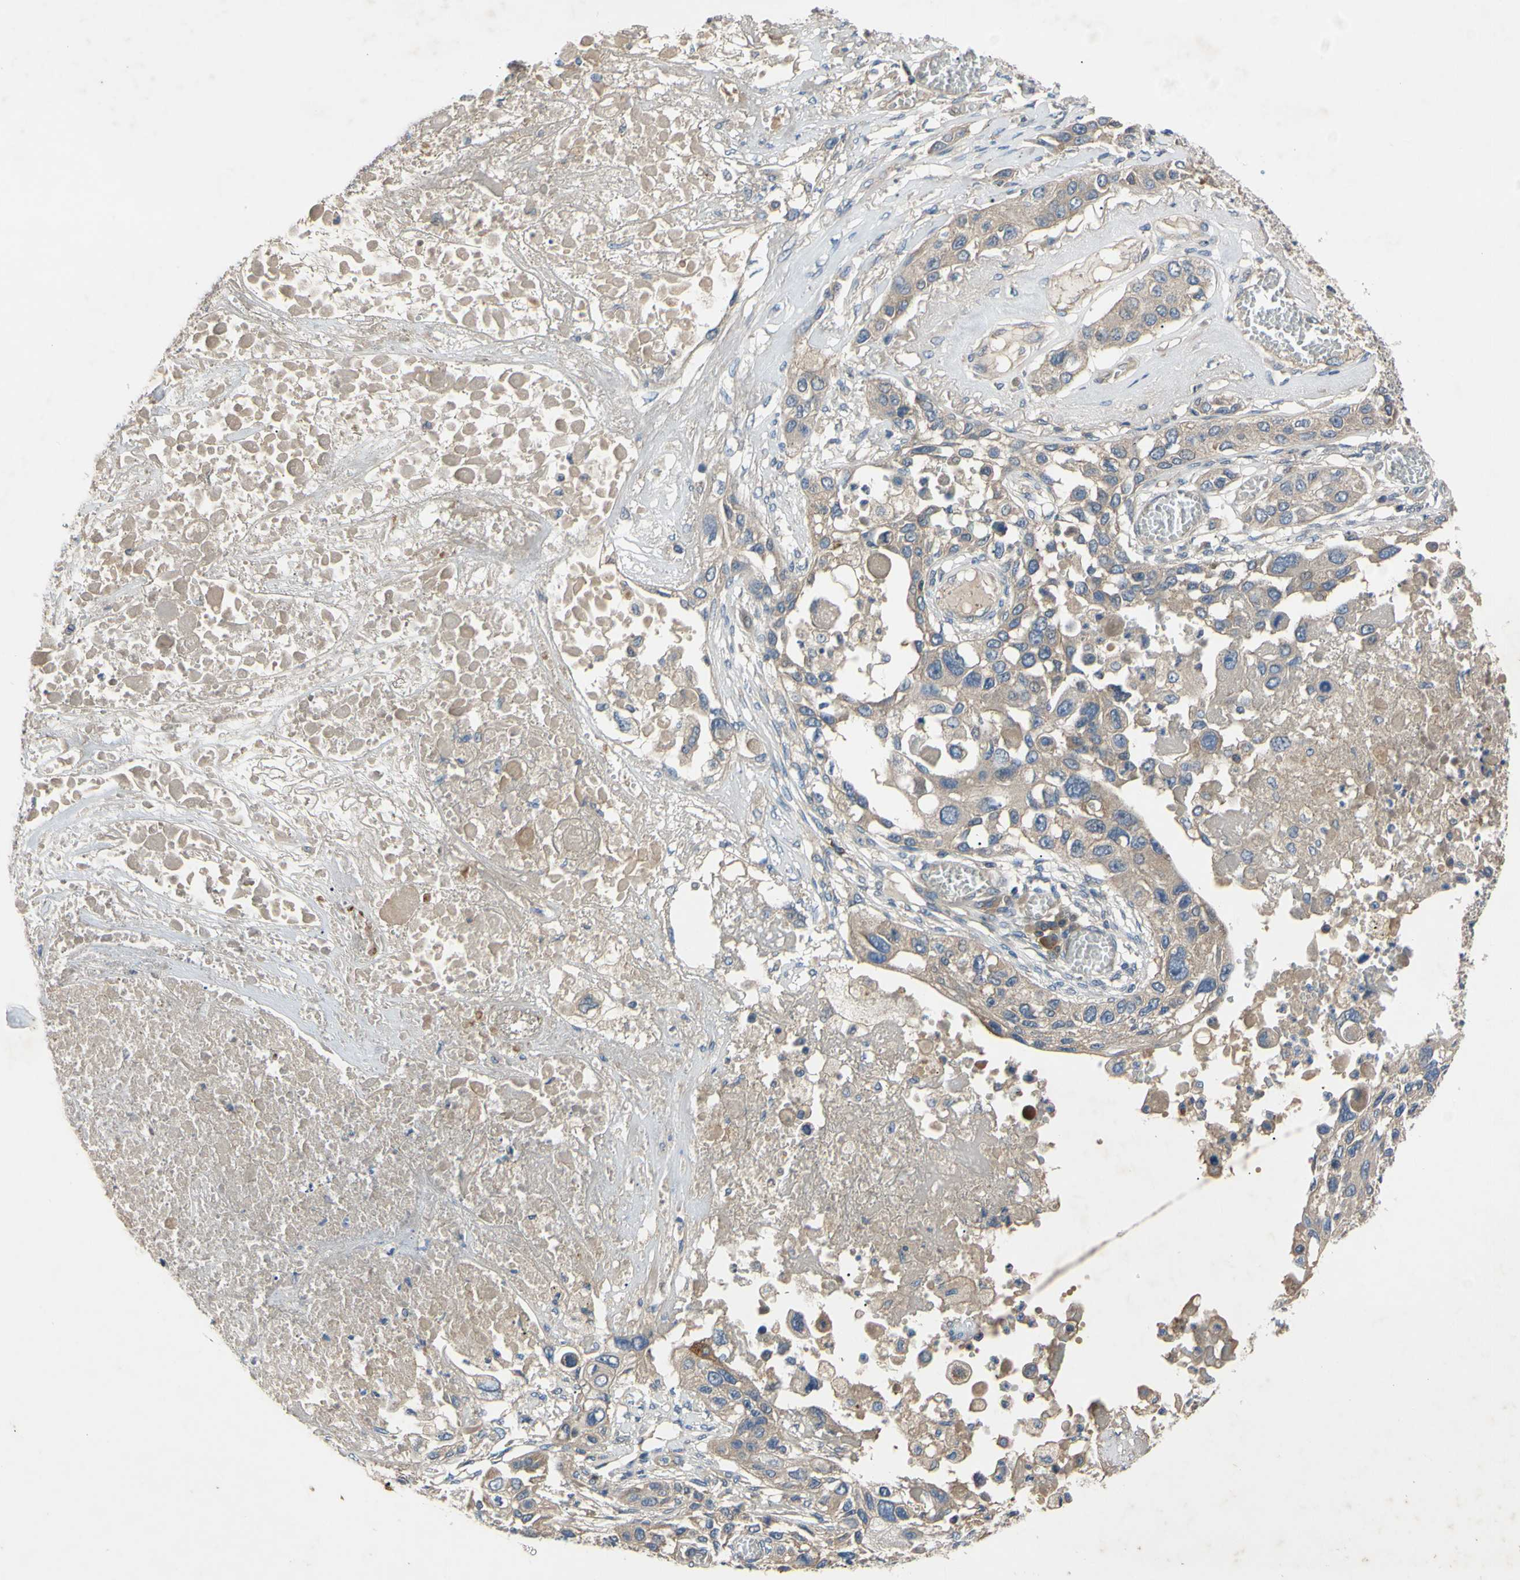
{"staining": {"intensity": "moderate", "quantity": ">75%", "location": "cytoplasmic/membranous"}, "tissue": "lung cancer", "cell_type": "Tumor cells", "image_type": "cancer", "snomed": [{"axis": "morphology", "description": "Squamous cell carcinoma, NOS"}, {"axis": "topography", "description": "Lung"}], "caption": "Protein staining by immunohistochemistry shows moderate cytoplasmic/membranous positivity in approximately >75% of tumor cells in lung squamous cell carcinoma.", "gene": "HILPDA", "patient": {"sex": "male", "age": 71}}